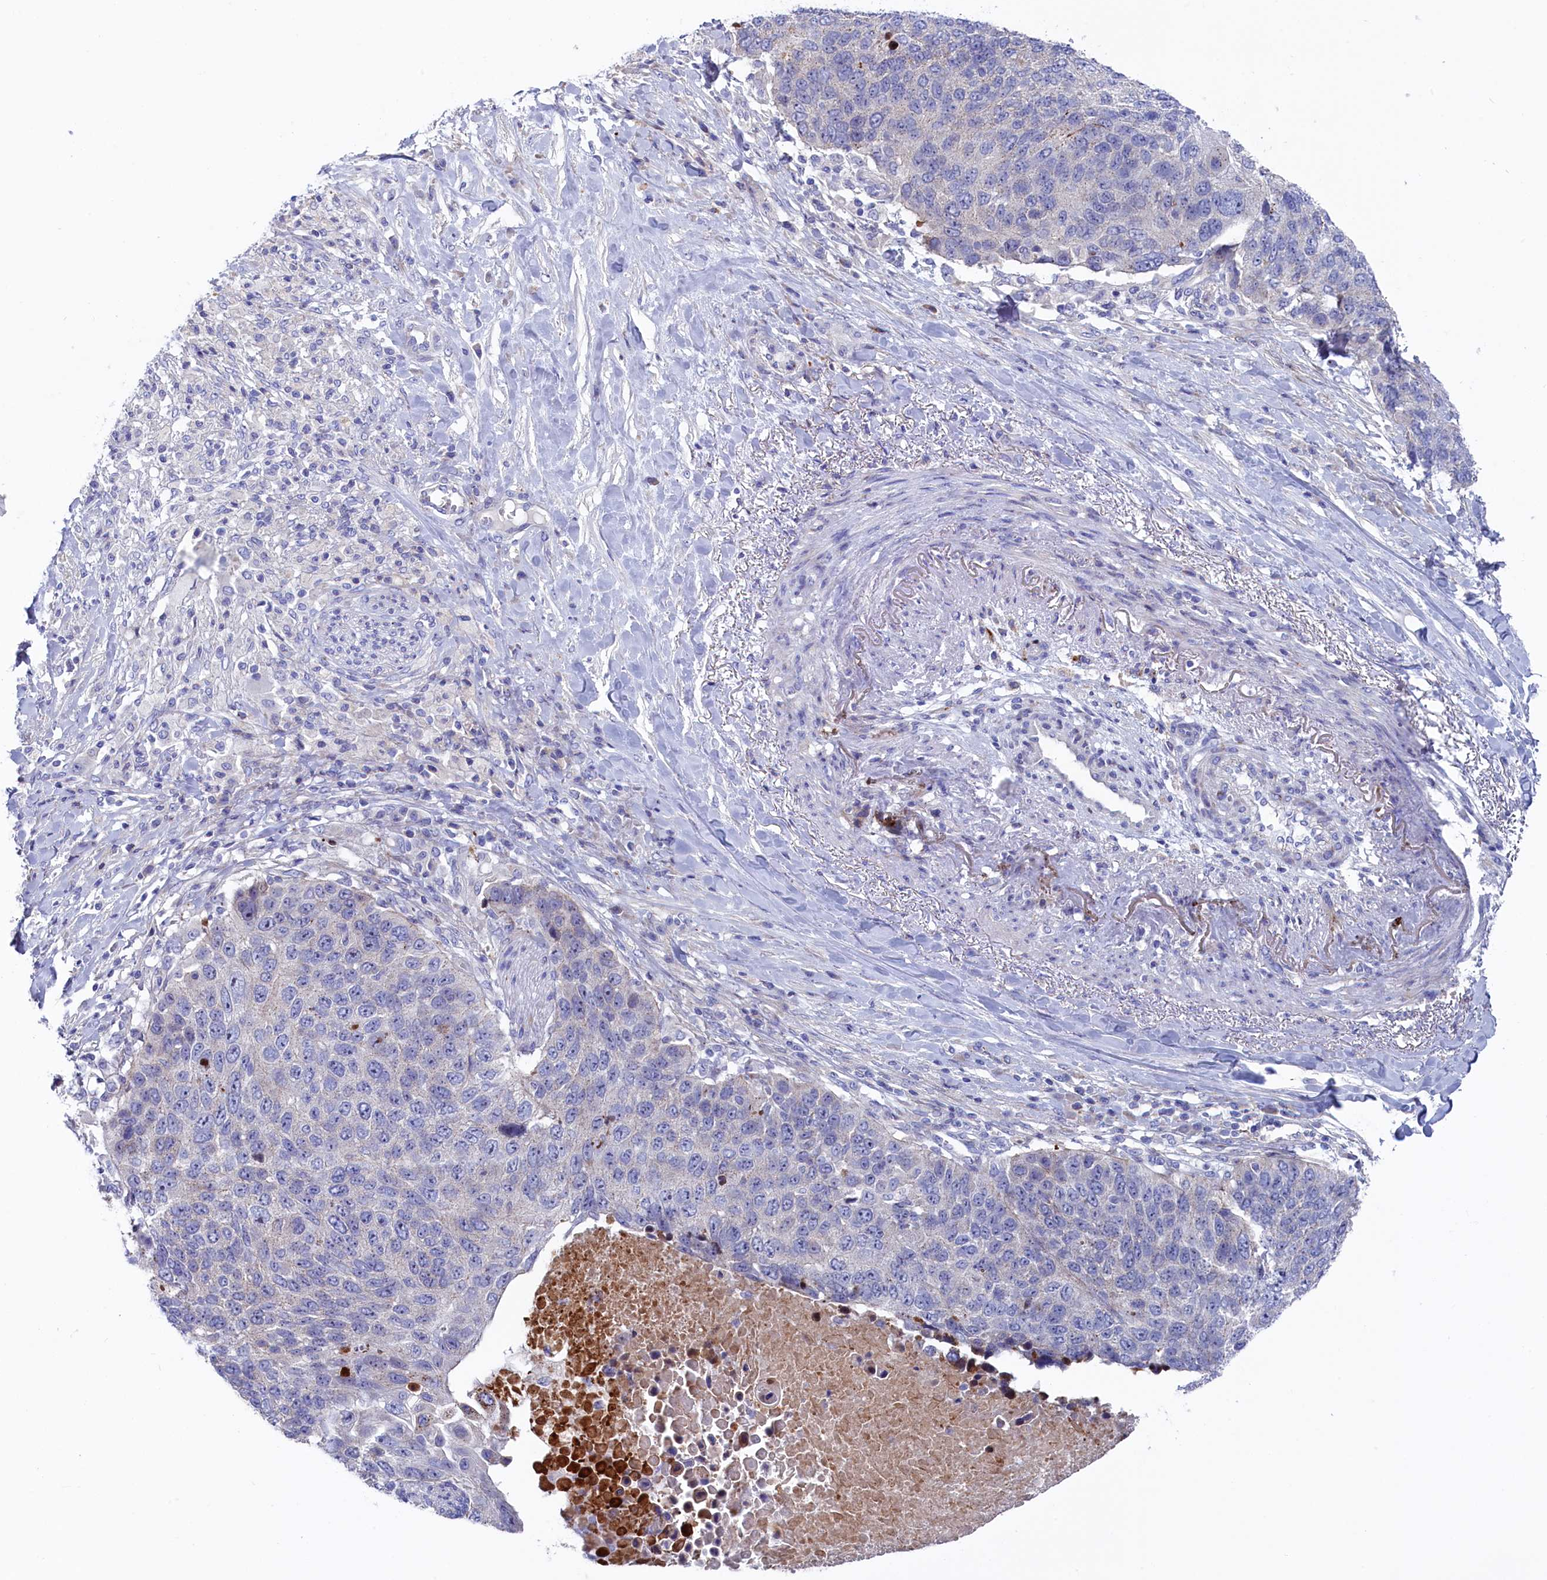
{"staining": {"intensity": "weak", "quantity": "<25%", "location": "cytoplasmic/membranous"}, "tissue": "lung cancer", "cell_type": "Tumor cells", "image_type": "cancer", "snomed": [{"axis": "morphology", "description": "Normal tissue, NOS"}, {"axis": "morphology", "description": "Squamous cell carcinoma, NOS"}, {"axis": "topography", "description": "Lymph node"}, {"axis": "topography", "description": "Lung"}], "caption": "Human squamous cell carcinoma (lung) stained for a protein using immunohistochemistry reveals no positivity in tumor cells.", "gene": "NUDT7", "patient": {"sex": "male", "age": 66}}